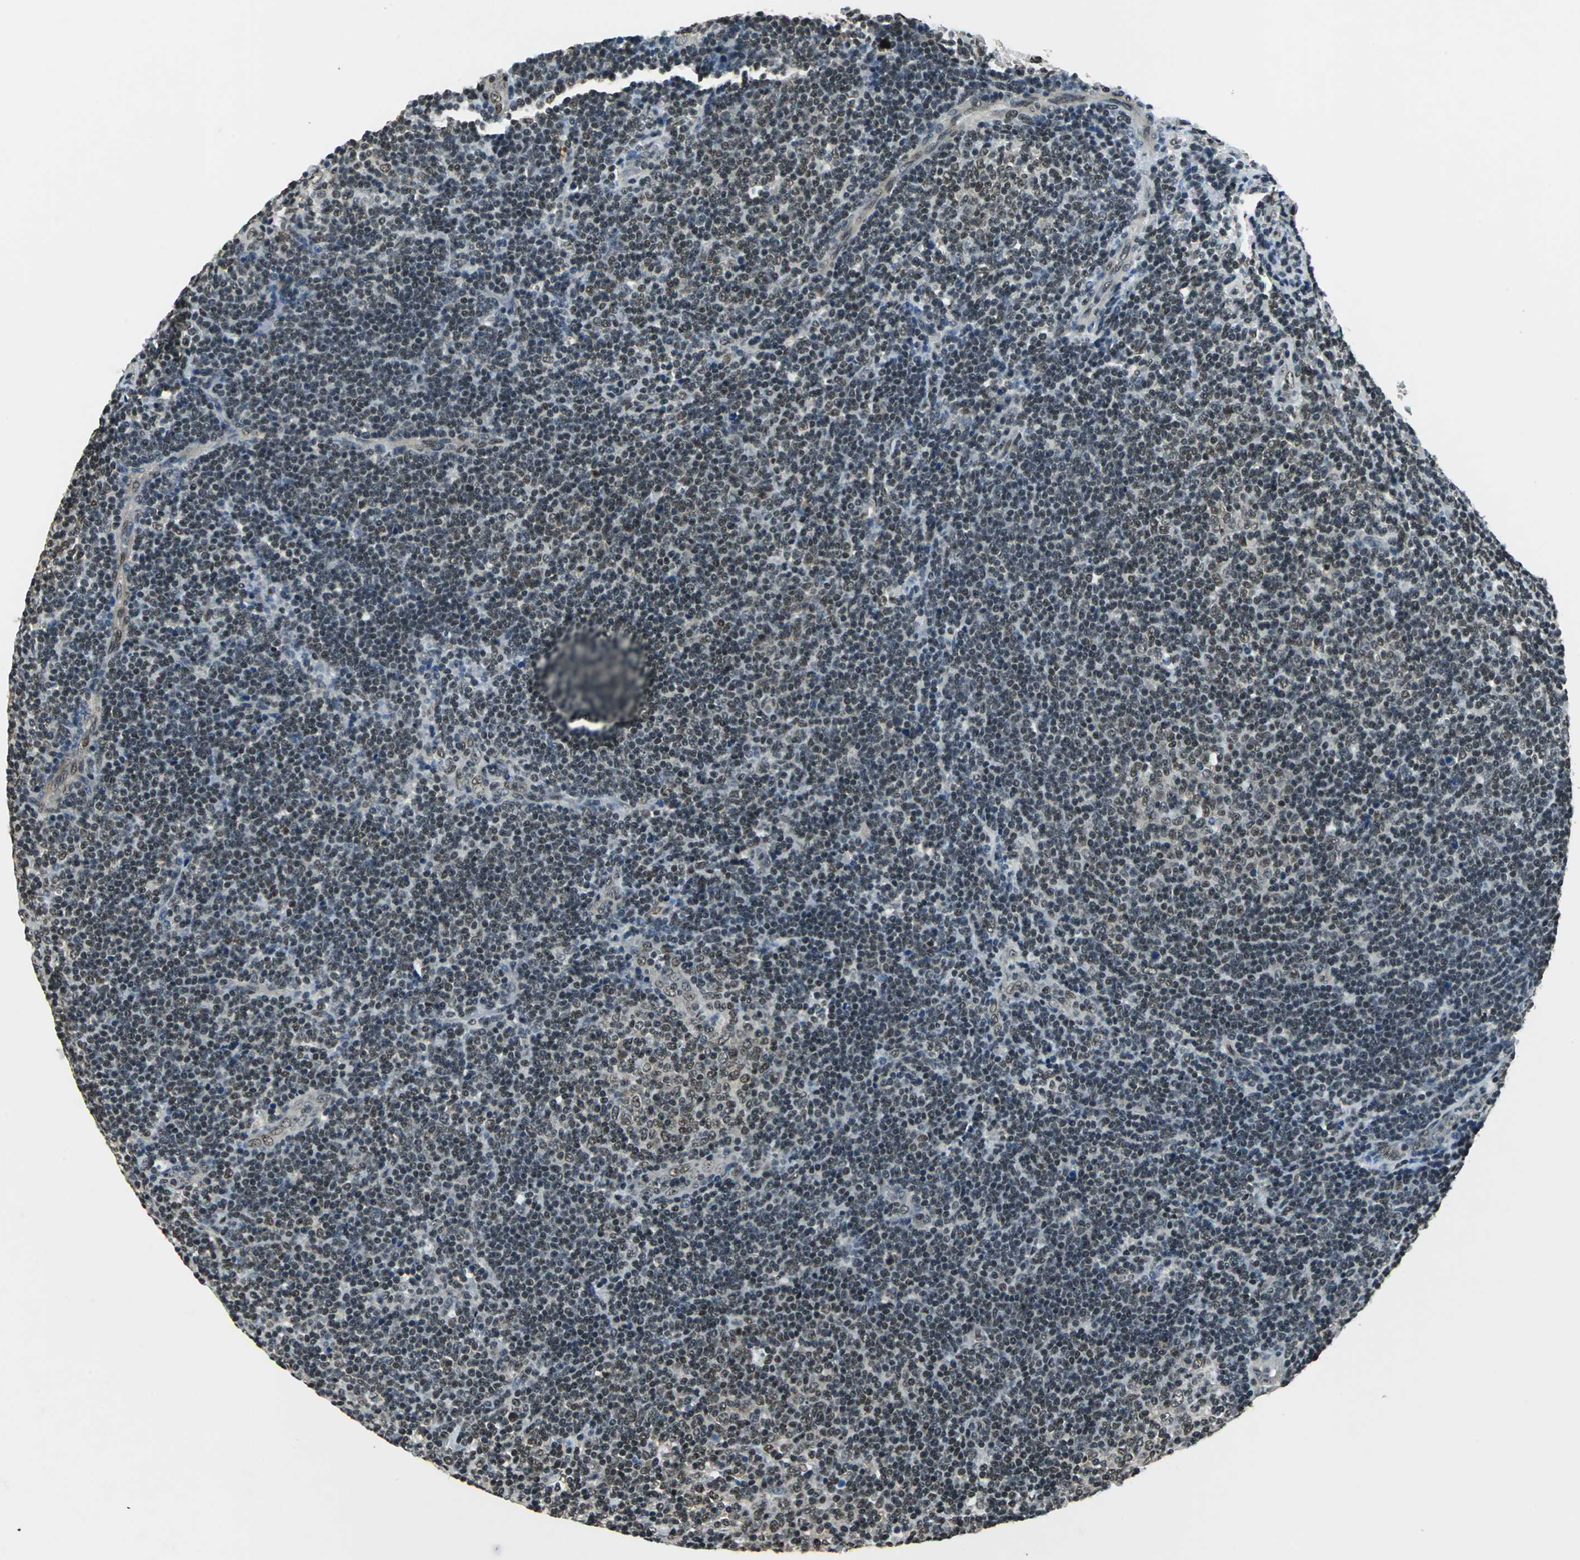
{"staining": {"intensity": "moderate", "quantity": ">75%", "location": "nuclear"}, "tissue": "lymphoma", "cell_type": "Tumor cells", "image_type": "cancer", "snomed": [{"axis": "morphology", "description": "Malignant lymphoma, non-Hodgkin's type, Low grade"}, {"axis": "topography", "description": "Lymph node"}], "caption": "Tumor cells display medium levels of moderate nuclear staining in about >75% of cells in human lymphoma.", "gene": "RBM14", "patient": {"sex": "male", "age": 70}}